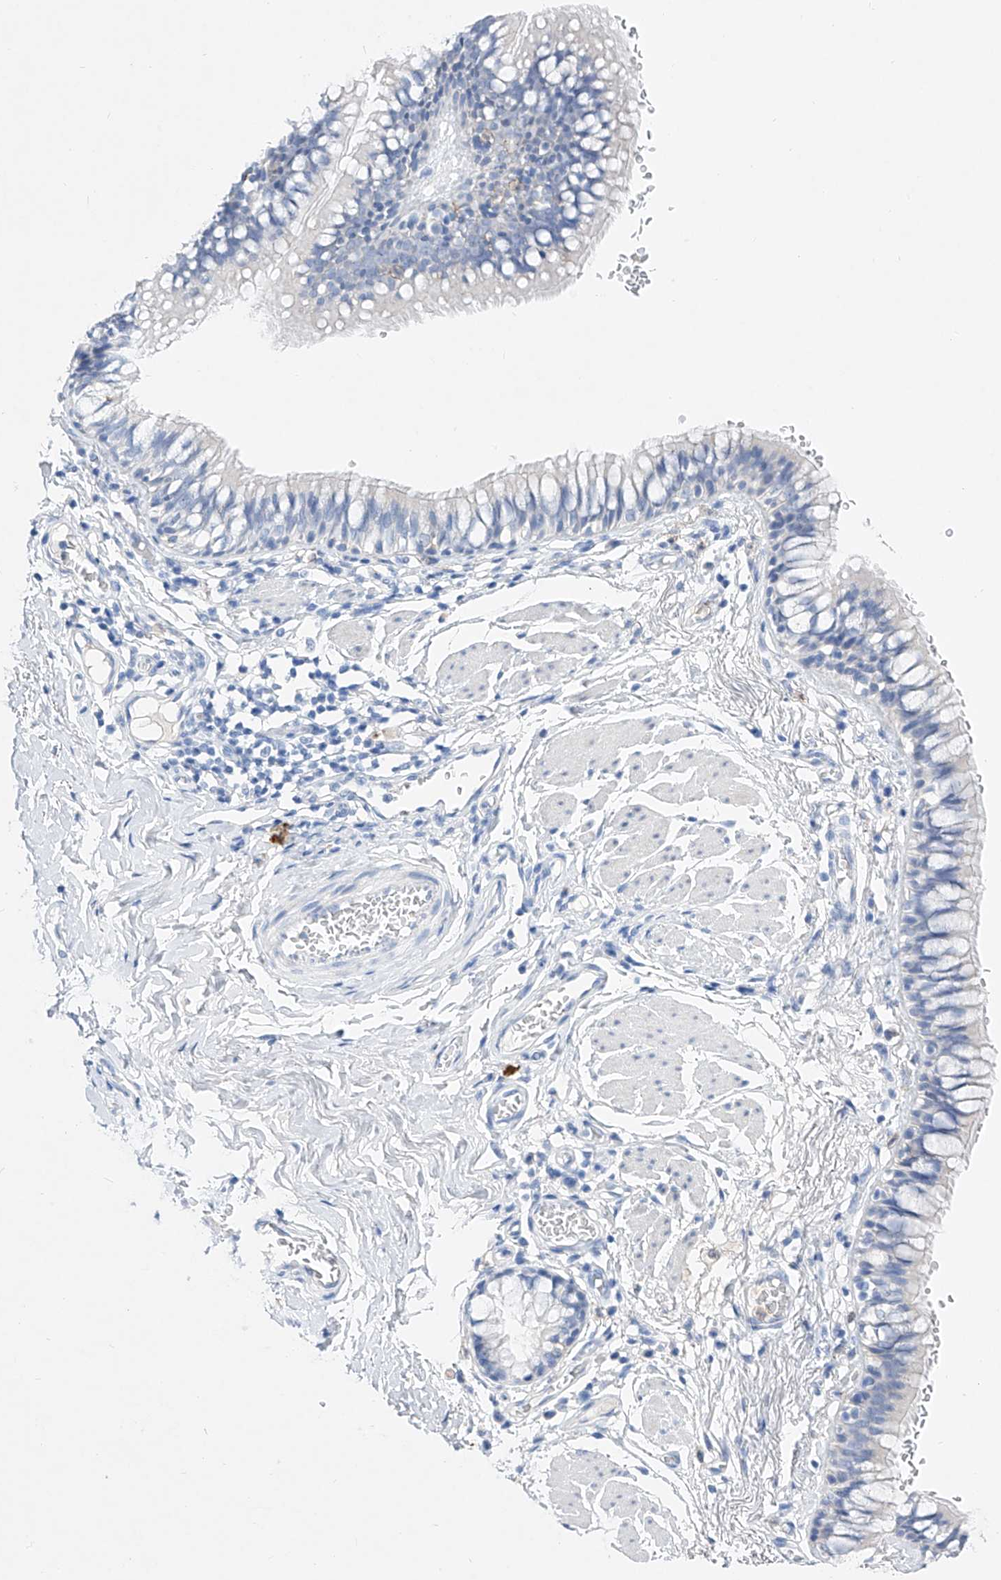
{"staining": {"intensity": "negative", "quantity": "none", "location": "none"}, "tissue": "bronchus", "cell_type": "Respiratory epithelial cells", "image_type": "normal", "snomed": [{"axis": "morphology", "description": "Normal tissue, NOS"}, {"axis": "topography", "description": "Cartilage tissue"}, {"axis": "topography", "description": "Bronchus"}], "caption": "IHC image of benign bronchus: human bronchus stained with DAB (3,3'-diaminobenzidine) shows no significant protein expression in respiratory epithelial cells.", "gene": "TM7SF2", "patient": {"sex": "female", "age": 36}}